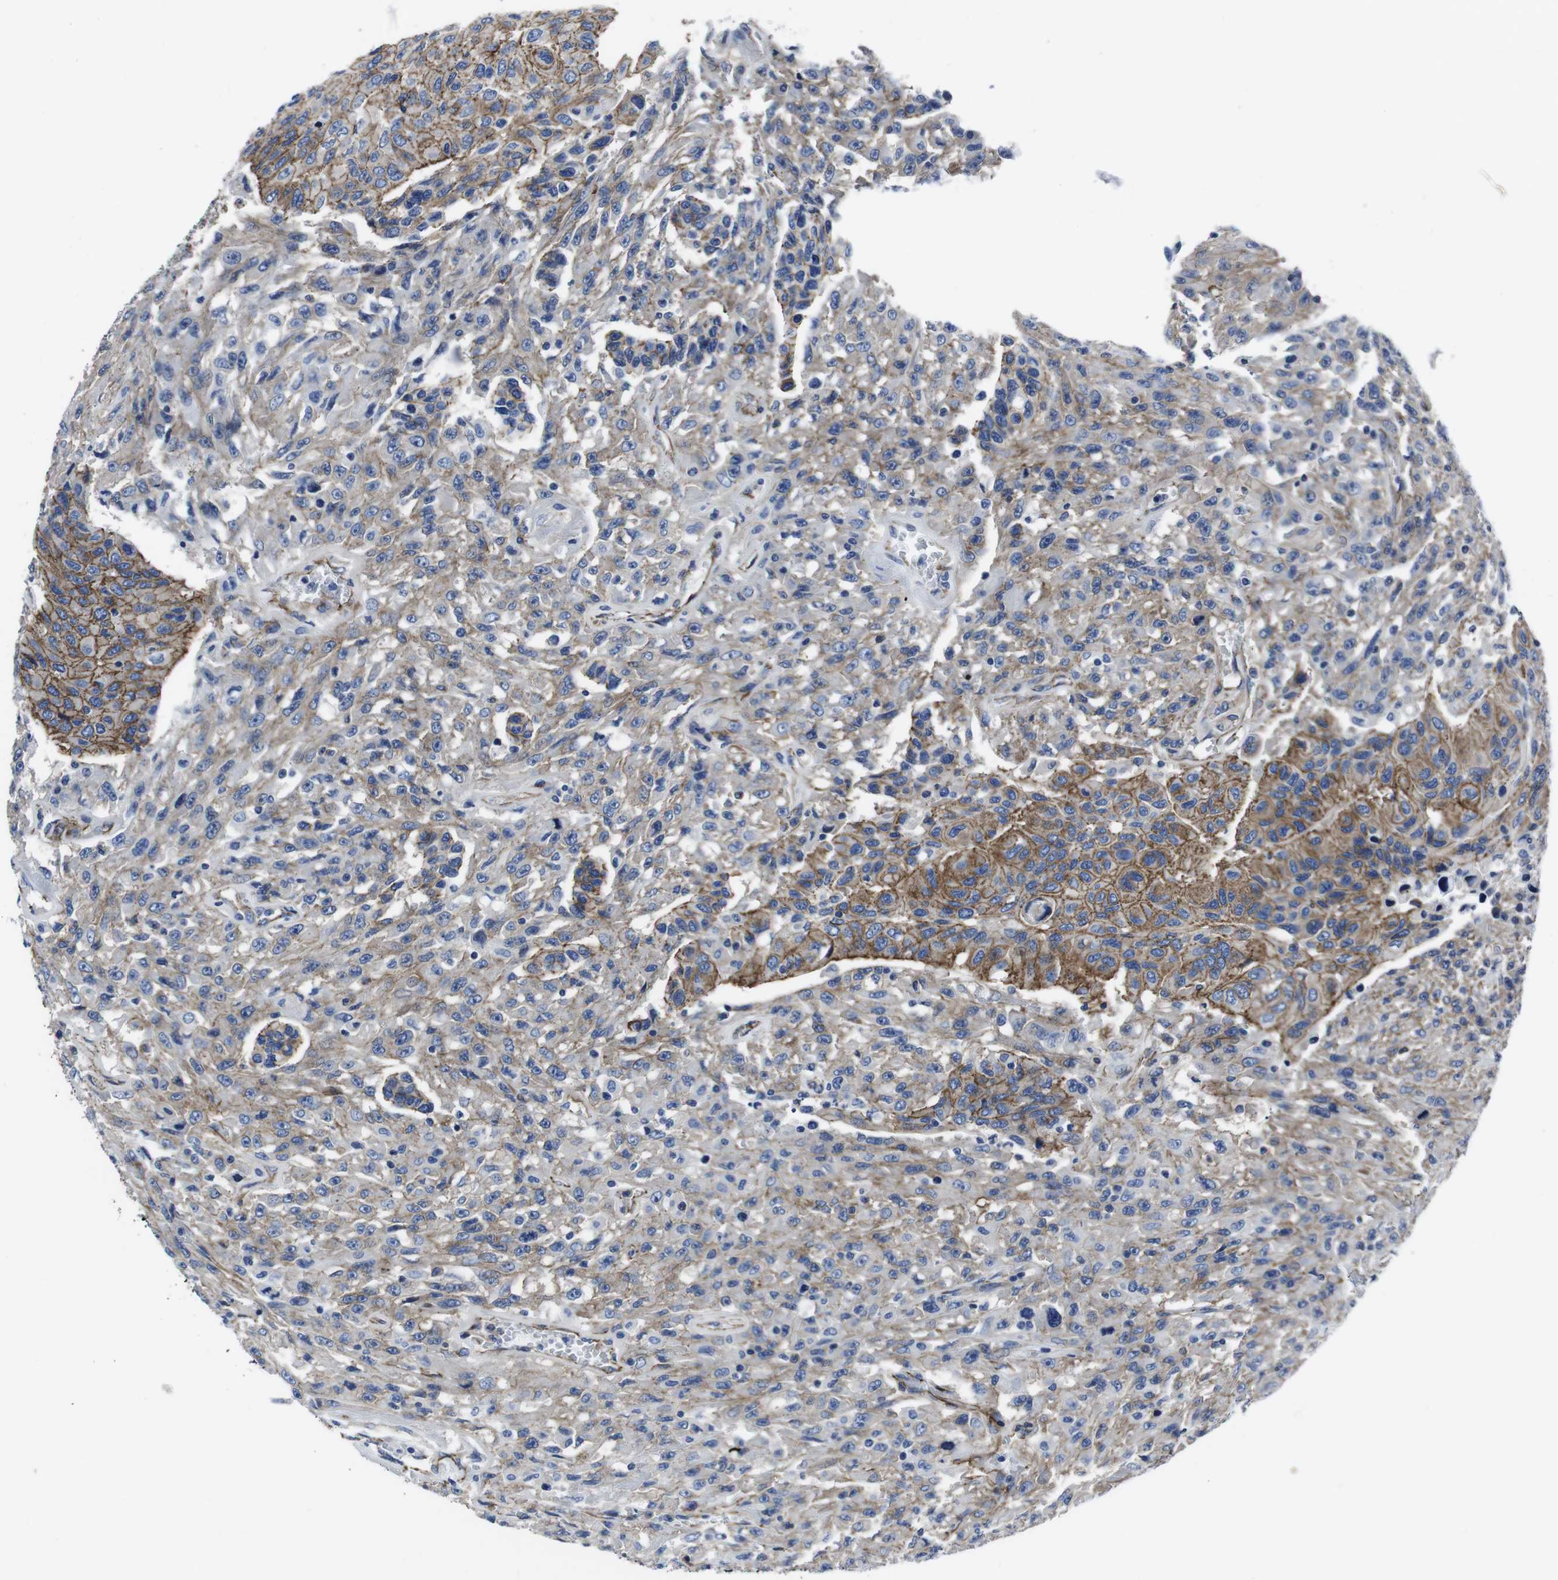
{"staining": {"intensity": "moderate", "quantity": "25%-75%", "location": "cytoplasmic/membranous"}, "tissue": "urothelial cancer", "cell_type": "Tumor cells", "image_type": "cancer", "snomed": [{"axis": "morphology", "description": "Urothelial carcinoma, High grade"}, {"axis": "topography", "description": "Urinary bladder"}], "caption": "DAB immunohistochemical staining of urothelial carcinoma (high-grade) shows moderate cytoplasmic/membranous protein expression in about 25%-75% of tumor cells.", "gene": "NUMB", "patient": {"sex": "male", "age": 66}}